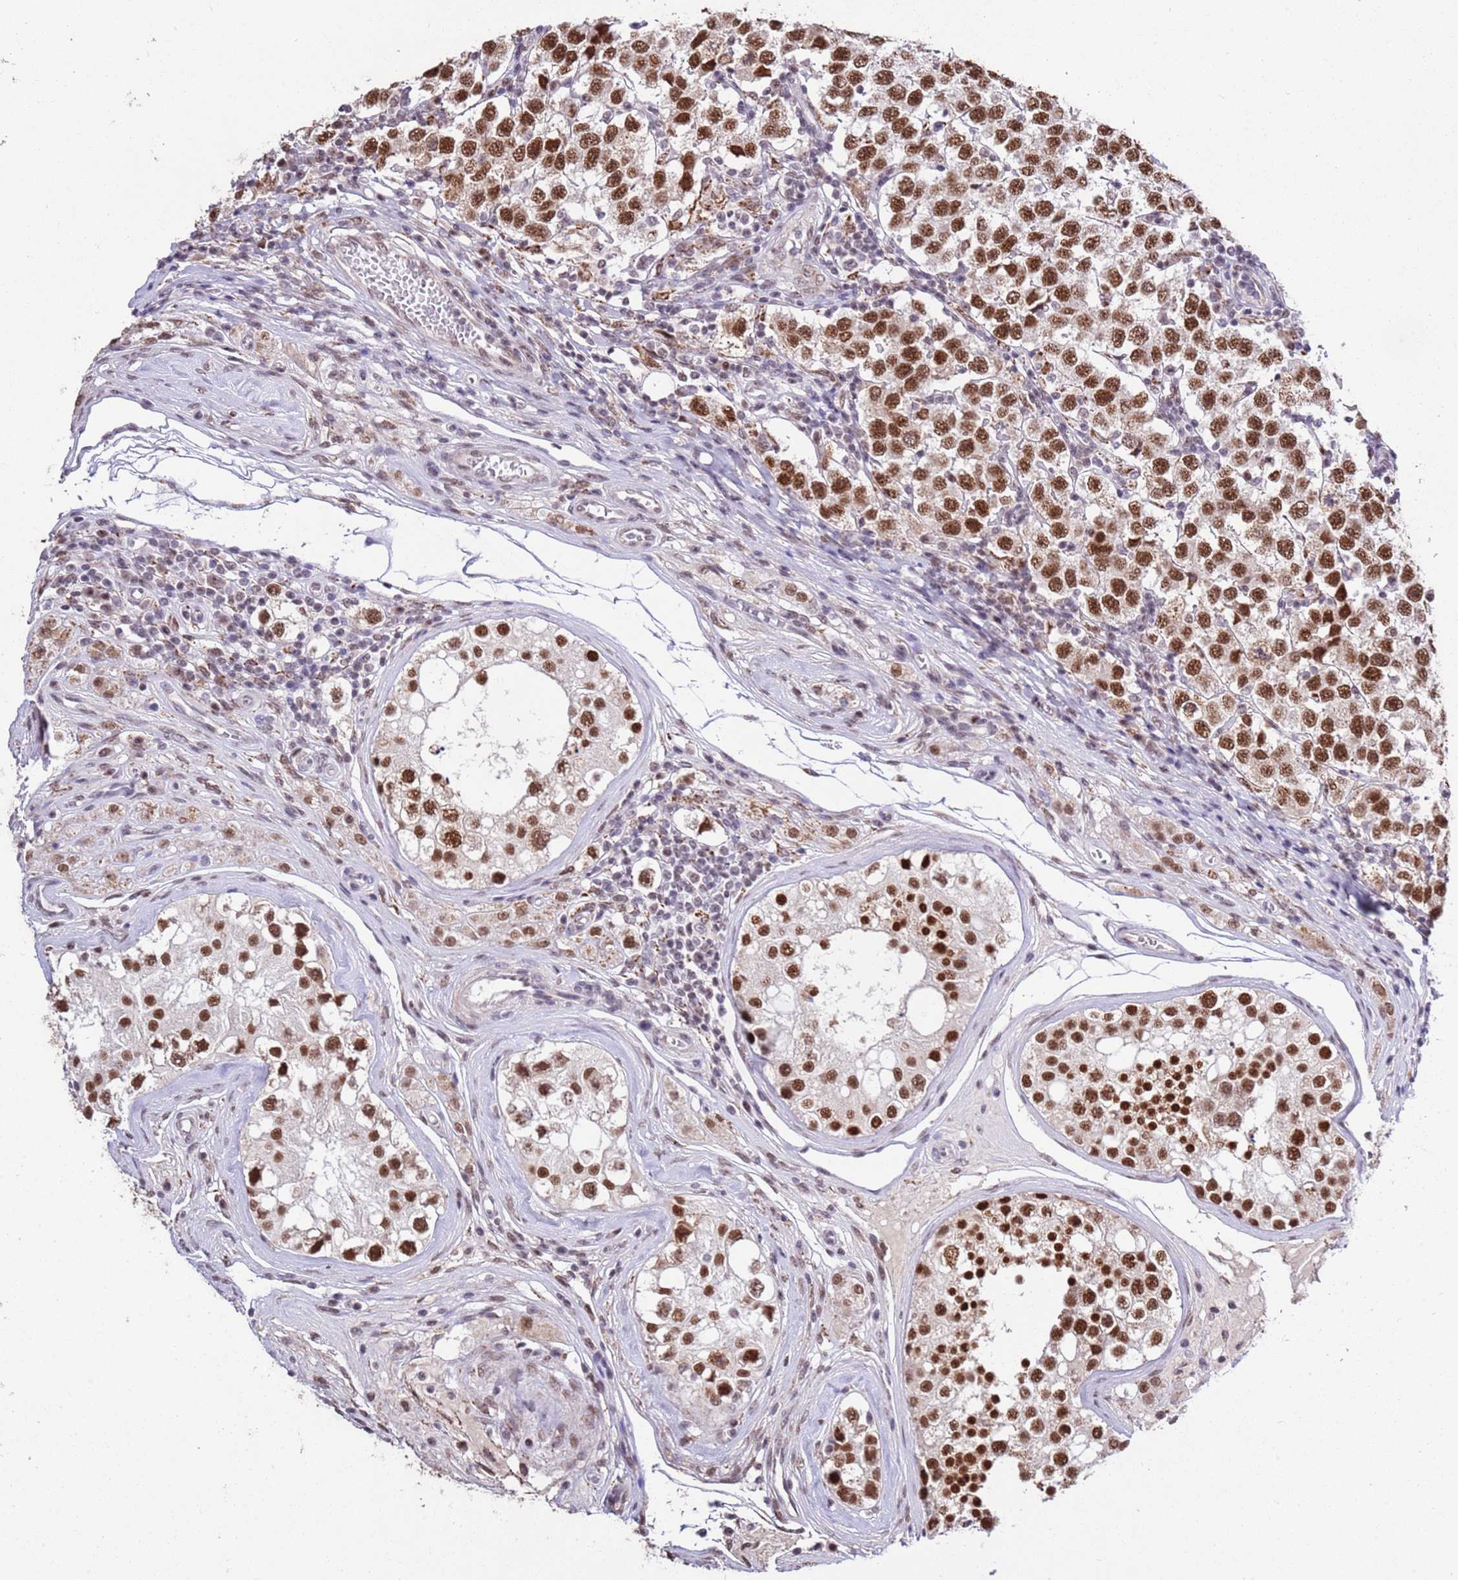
{"staining": {"intensity": "strong", "quantity": ">75%", "location": "nuclear"}, "tissue": "testis cancer", "cell_type": "Tumor cells", "image_type": "cancer", "snomed": [{"axis": "morphology", "description": "Seminoma, NOS"}, {"axis": "topography", "description": "Testis"}], "caption": "About >75% of tumor cells in human testis seminoma exhibit strong nuclear protein positivity as visualized by brown immunohistochemical staining.", "gene": "AKAP8L", "patient": {"sex": "male", "age": 34}}